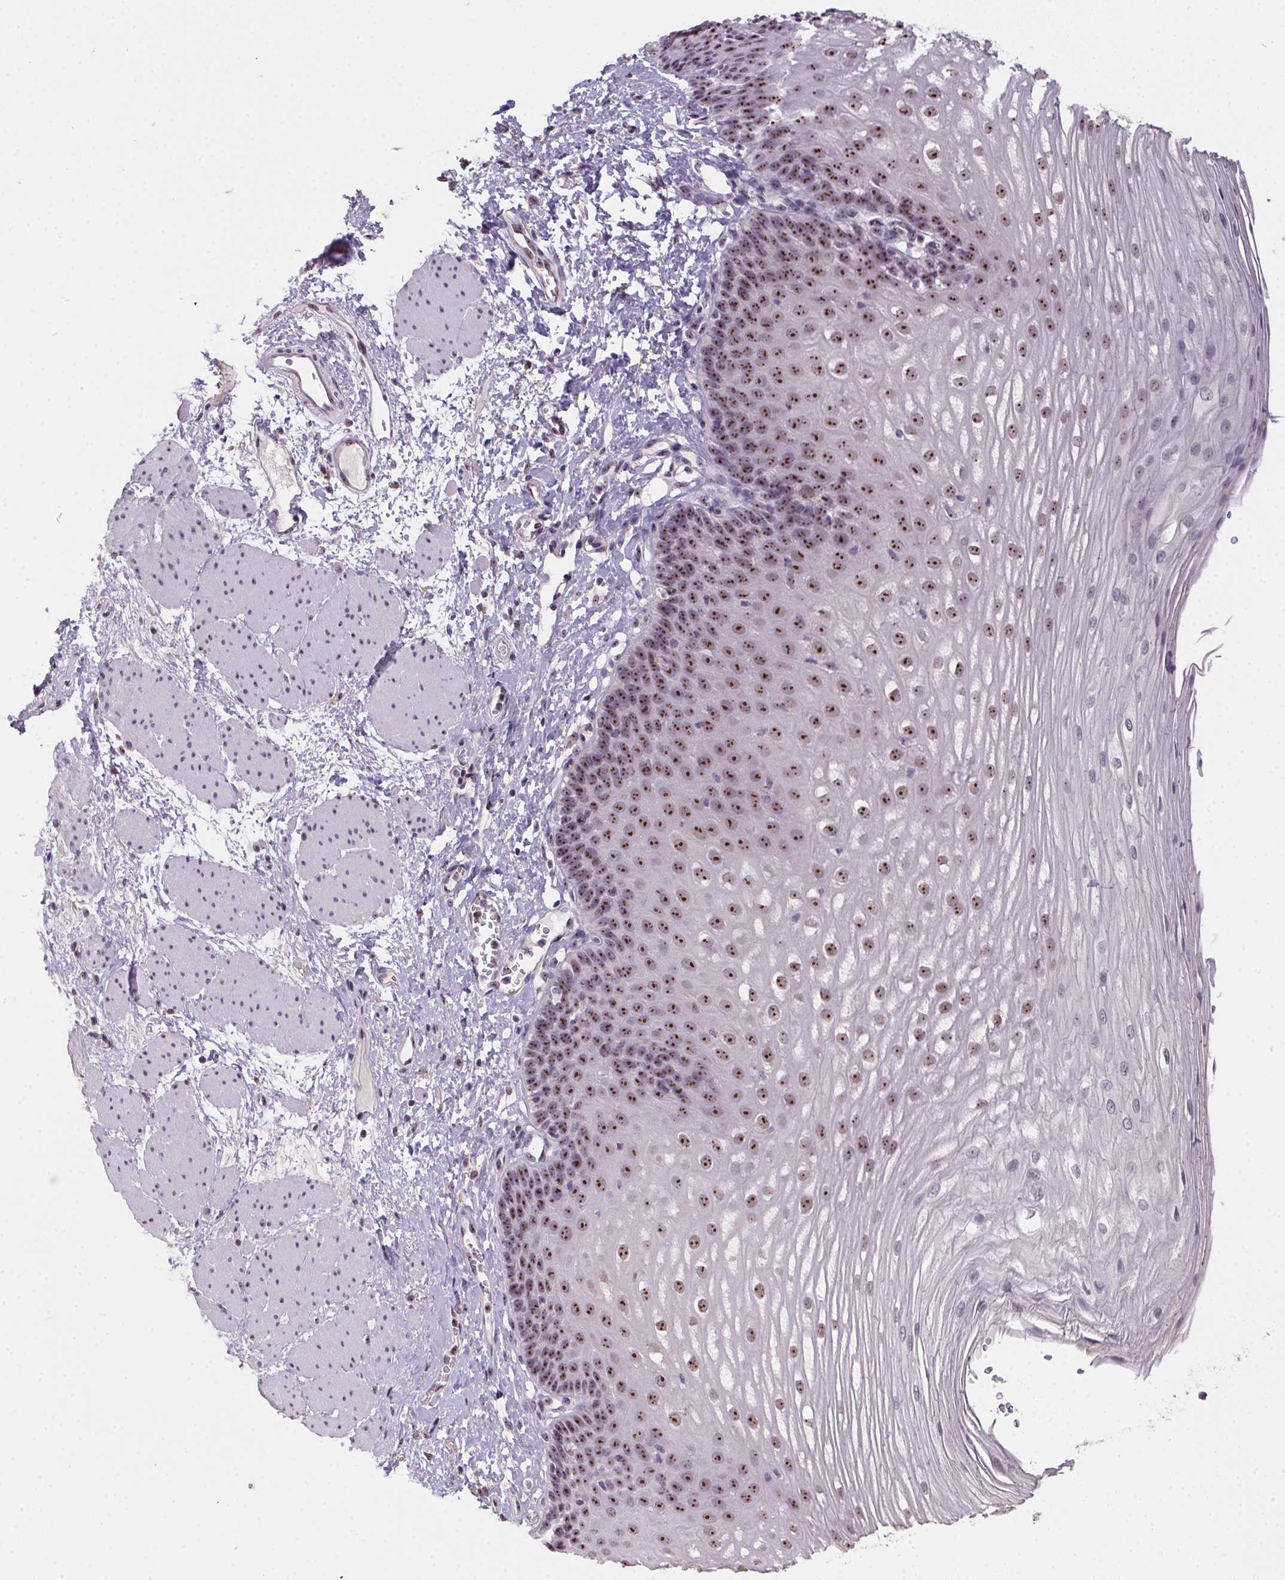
{"staining": {"intensity": "strong", "quantity": "25%-75%", "location": "nuclear"}, "tissue": "esophagus", "cell_type": "Squamous epithelial cells", "image_type": "normal", "snomed": [{"axis": "morphology", "description": "Normal tissue, NOS"}, {"axis": "topography", "description": "Esophagus"}], "caption": "High-magnification brightfield microscopy of normal esophagus stained with DAB (brown) and counterstained with hematoxylin (blue). squamous epithelial cells exhibit strong nuclear positivity is identified in about25%-75% of cells.", "gene": "BATF2", "patient": {"sex": "male", "age": 62}}